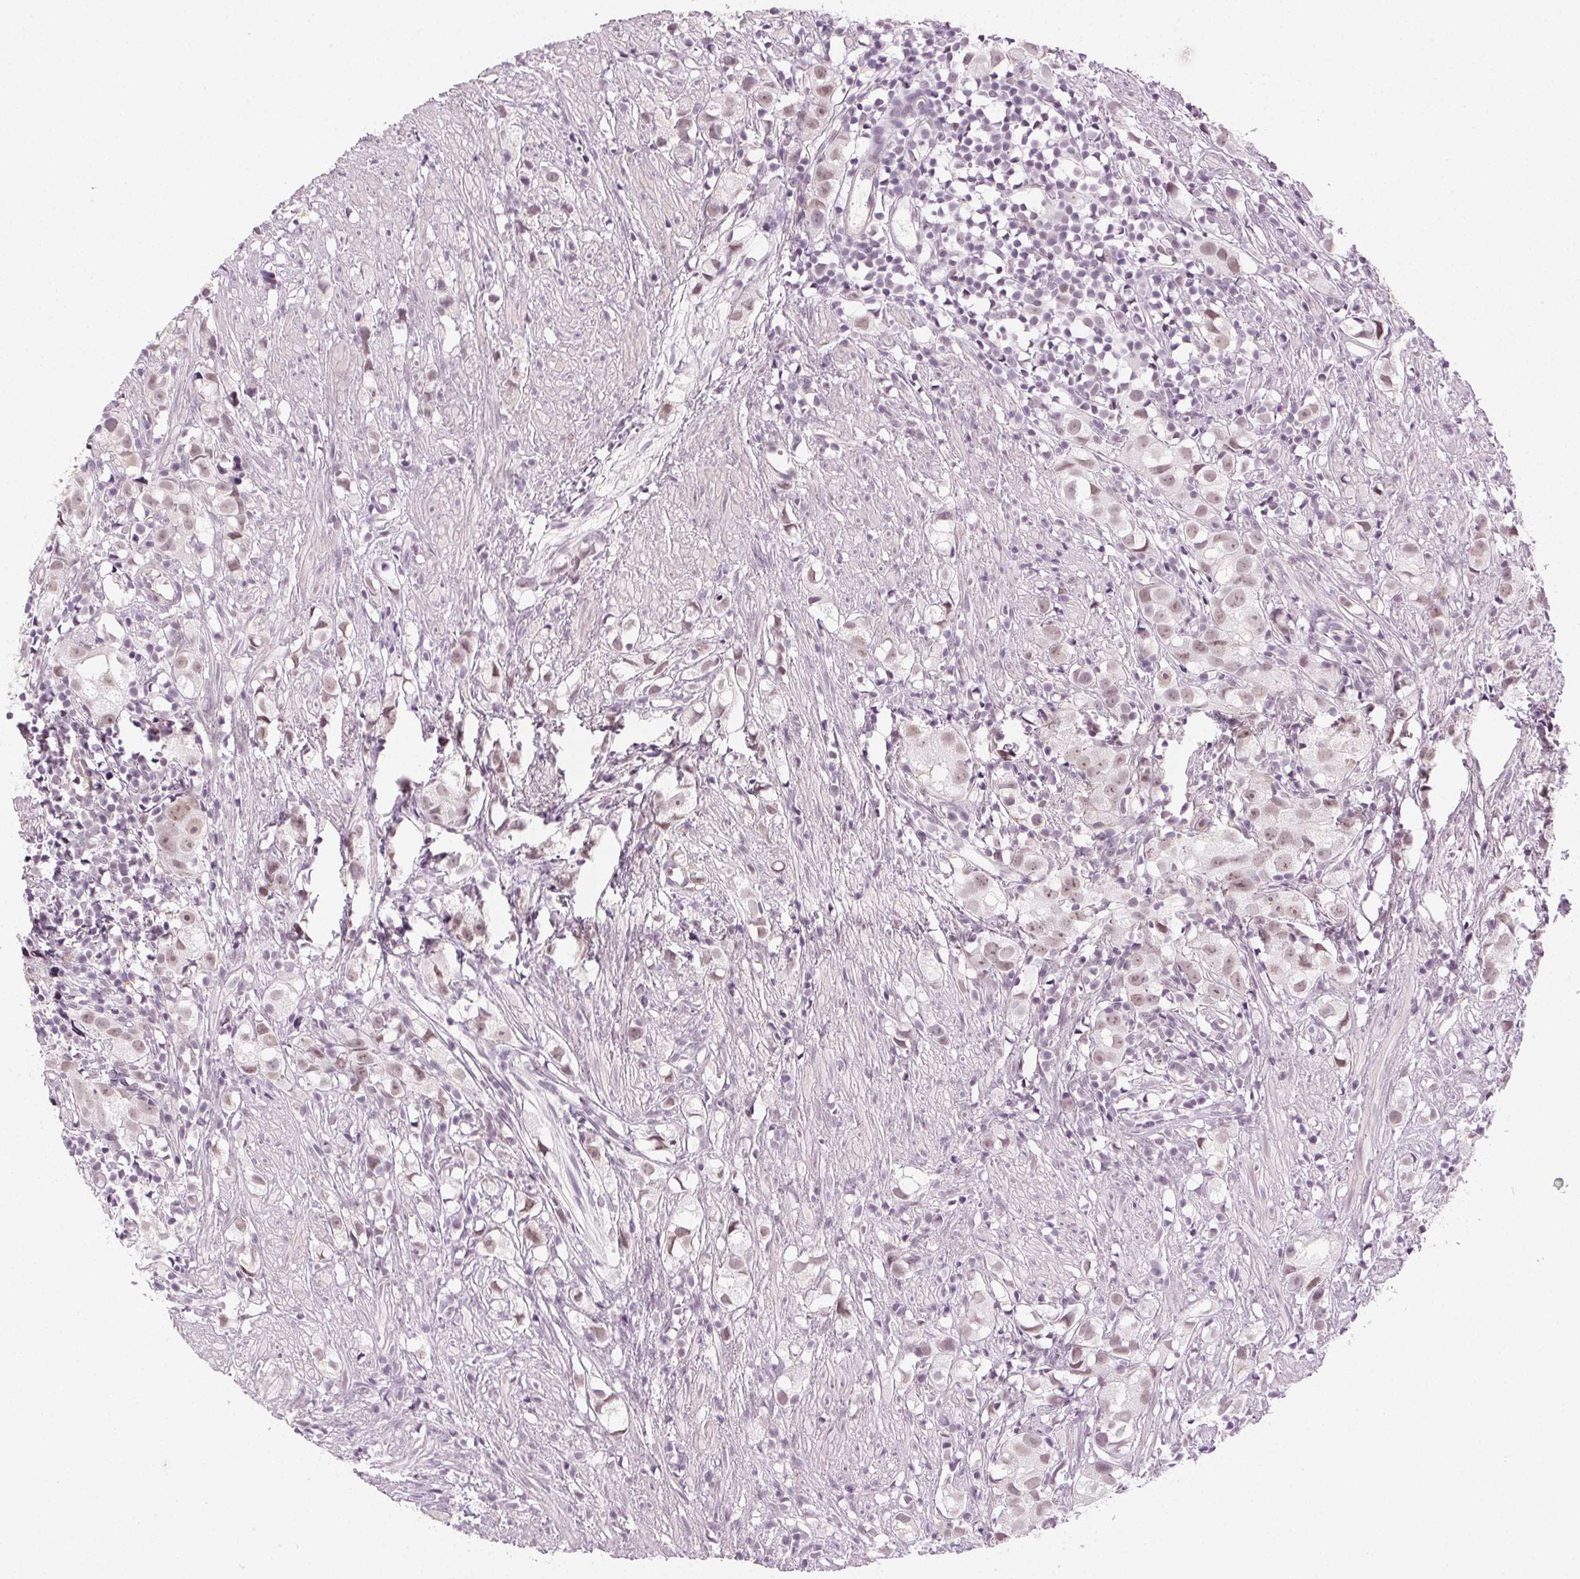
{"staining": {"intensity": "weak", "quantity": "25%-75%", "location": "nuclear"}, "tissue": "prostate cancer", "cell_type": "Tumor cells", "image_type": "cancer", "snomed": [{"axis": "morphology", "description": "Adenocarcinoma, High grade"}, {"axis": "topography", "description": "Prostate"}], "caption": "A photomicrograph of high-grade adenocarcinoma (prostate) stained for a protein displays weak nuclear brown staining in tumor cells. The staining was performed using DAB (3,3'-diaminobenzidine), with brown indicating positive protein expression. Nuclei are stained blue with hematoxylin.", "gene": "AIF1L", "patient": {"sex": "male", "age": 68}}